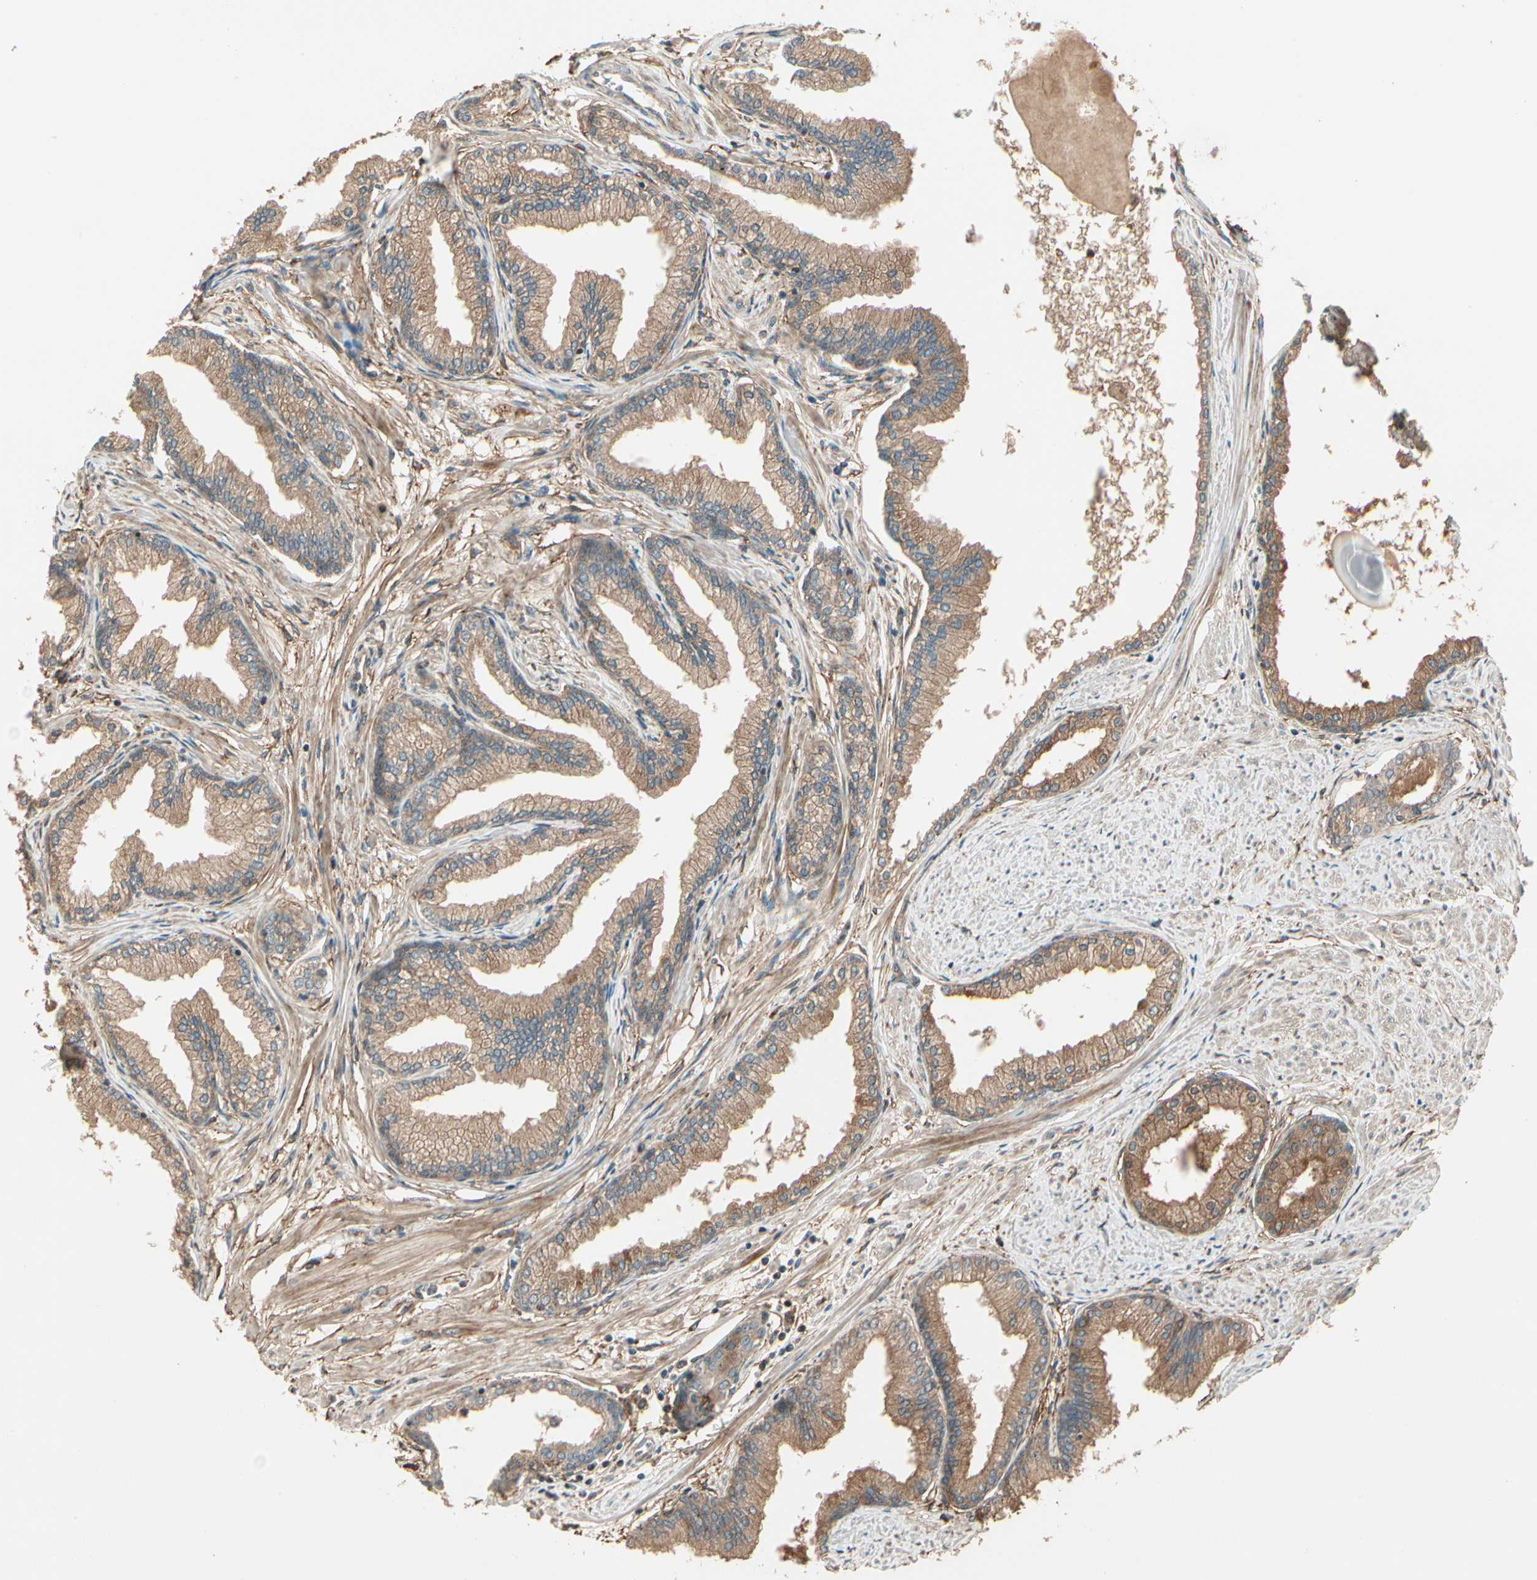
{"staining": {"intensity": "strong", "quantity": ">75%", "location": "cytoplasmic/membranous"}, "tissue": "prostate", "cell_type": "Glandular cells", "image_type": "normal", "snomed": [{"axis": "morphology", "description": "Normal tissue, NOS"}, {"axis": "topography", "description": "Prostate"}], "caption": "DAB immunohistochemical staining of normal prostate displays strong cytoplasmic/membranous protein positivity in about >75% of glandular cells.", "gene": "FKBP15", "patient": {"sex": "male", "age": 64}}